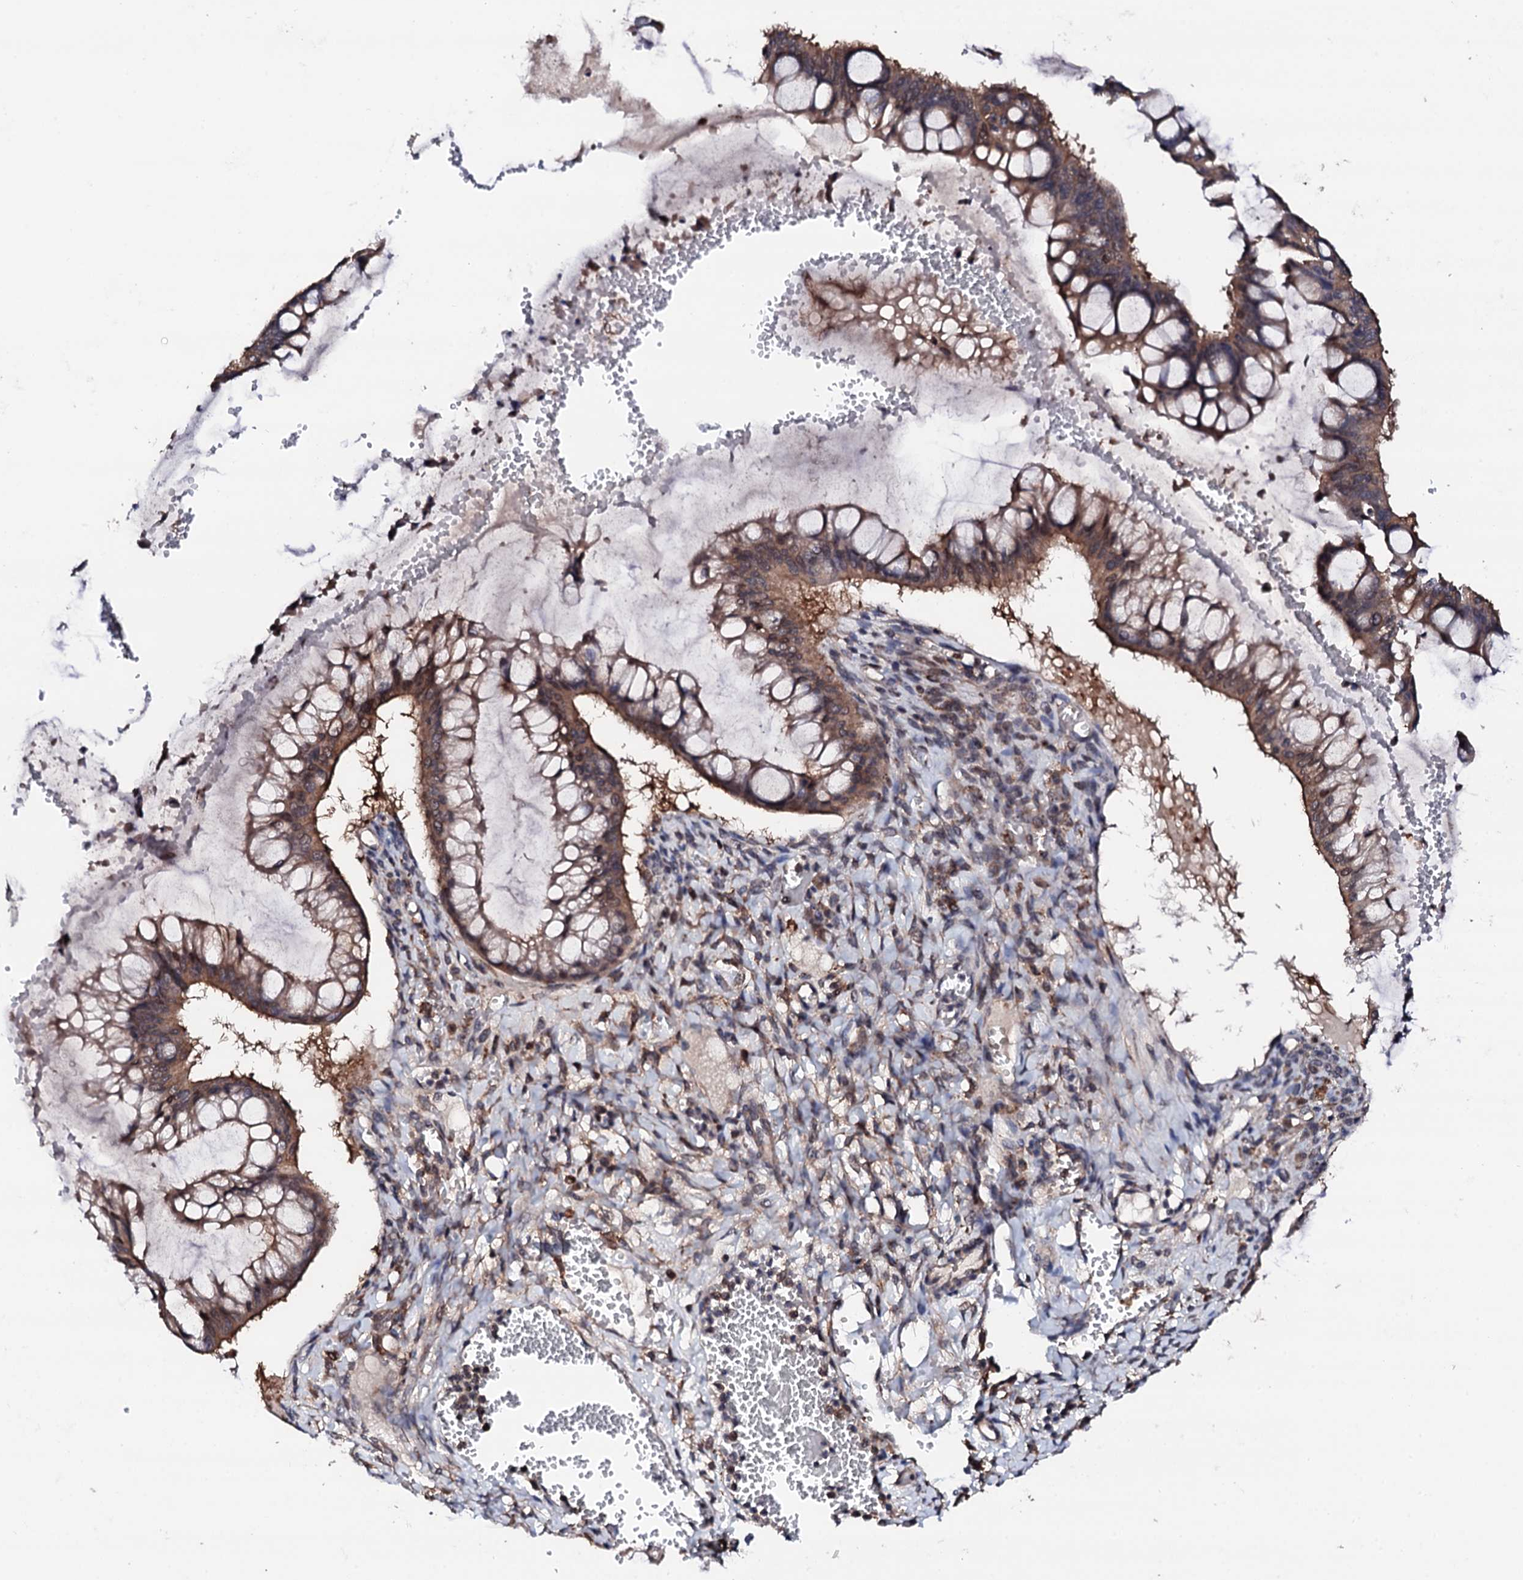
{"staining": {"intensity": "moderate", "quantity": "25%-75%", "location": "cytoplasmic/membranous"}, "tissue": "ovarian cancer", "cell_type": "Tumor cells", "image_type": "cancer", "snomed": [{"axis": "morphology", "description": "Cystadenocarcinoma, mucinous, NOS"}, {"axis": "topography", "description": "Ovary"}], "caption": "This micrograph reveals ovarian mucinous cystadenocarcinoma stained with IHC to label a protein in brown. The cytoplasmic/membranous of tumor cells show moderate positivity for the protein. Nuclei are counter-stained blue.", "gene": "EDC3", "patient": {"sex": "female", "age": 73}}